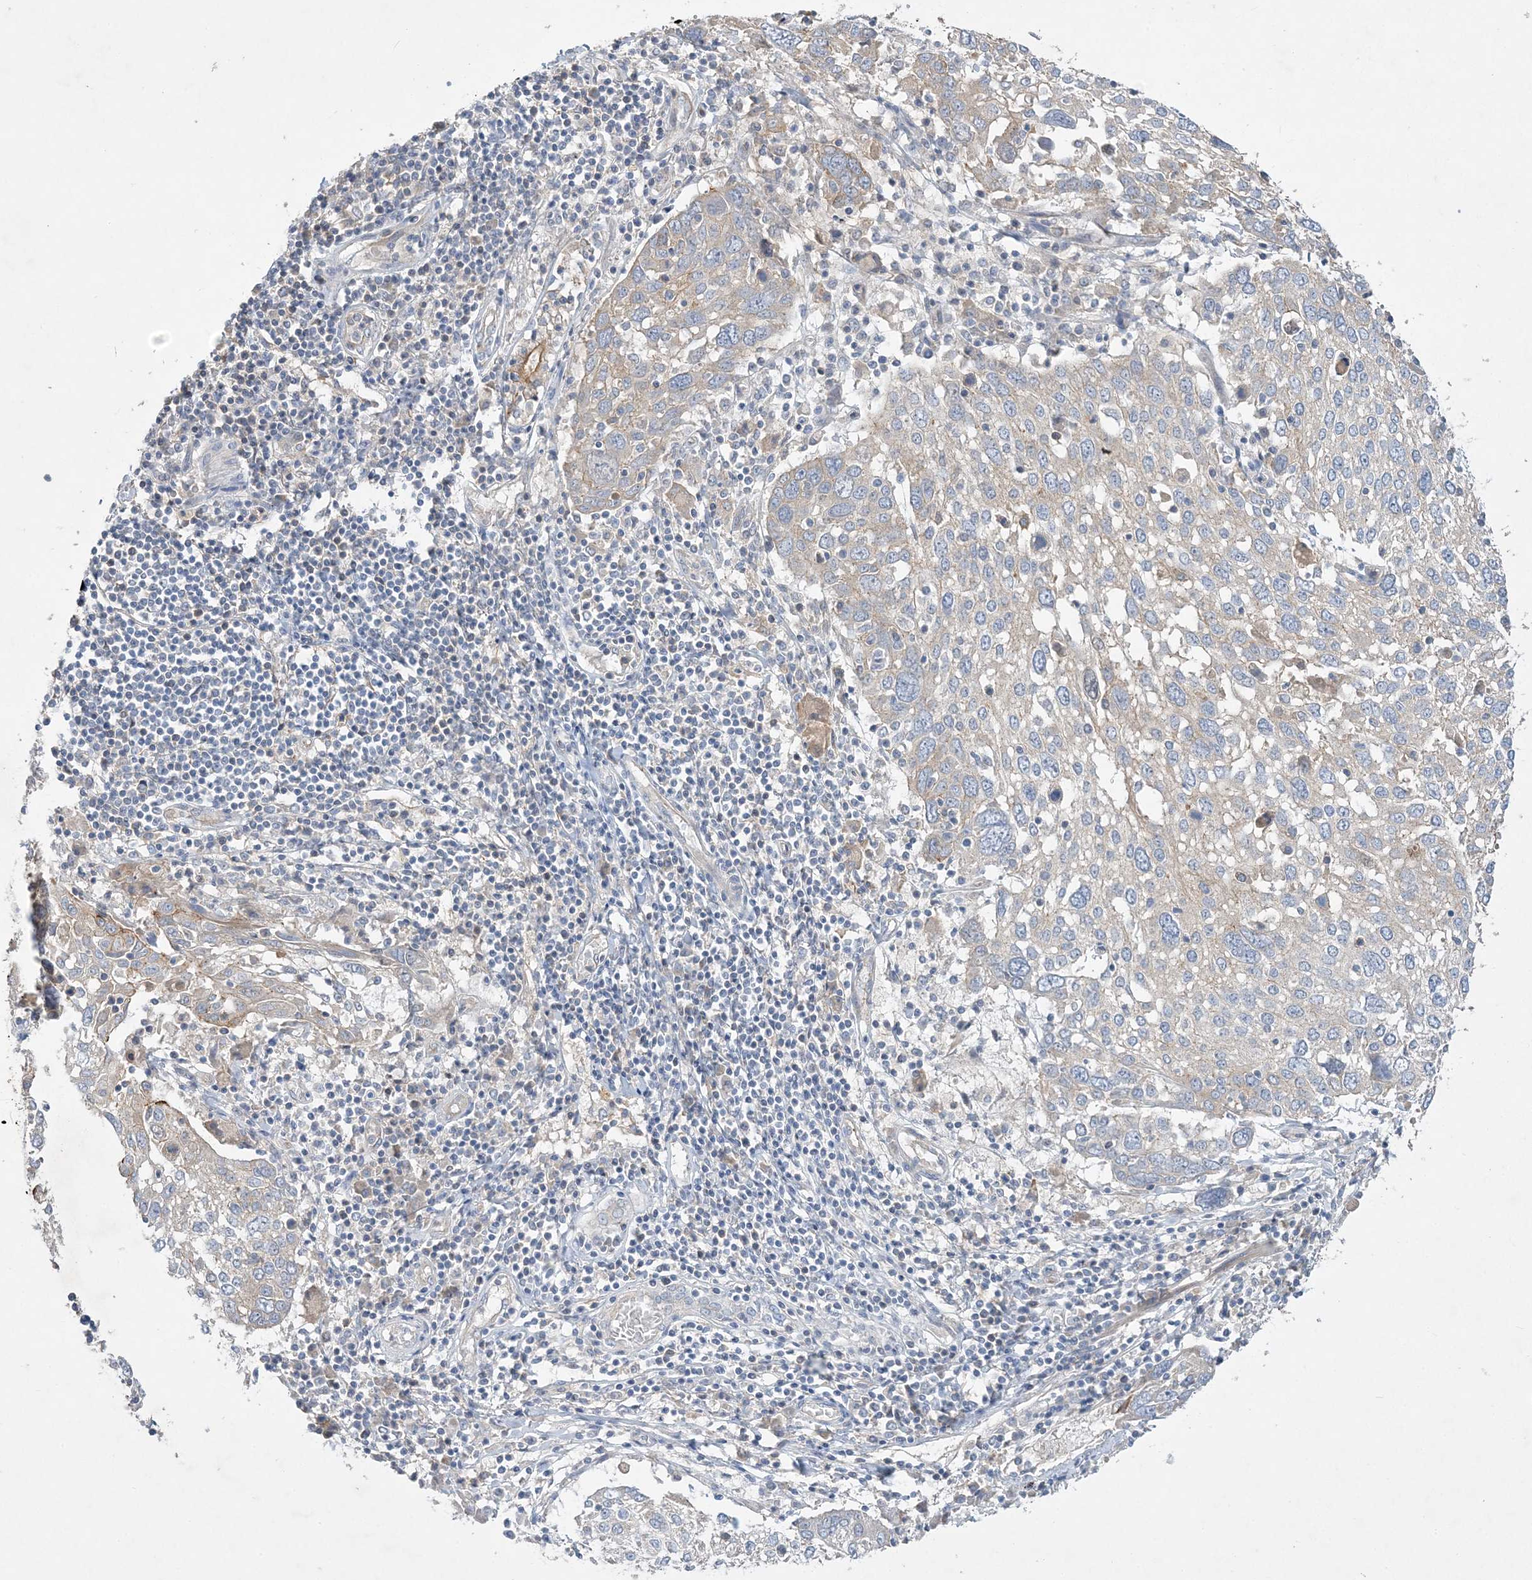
{"staining": {"intensity": "negative", "quantity": "none", "location": "none"}, "tissue": "lung cancer", "cell_type": "Tumor cells", "image_type": "cancer", "snomed": [{"axis": "morphology", "description": "Squamous cell carcinoma, NOS"}, {"axis": "topography", "description": "Lung"}], "caption": "A photomicrograph of human lung cancer is negative for staining in tumor cells.", "gene": "ADCK2", "patient": {"sex": "male", "age": 65}}